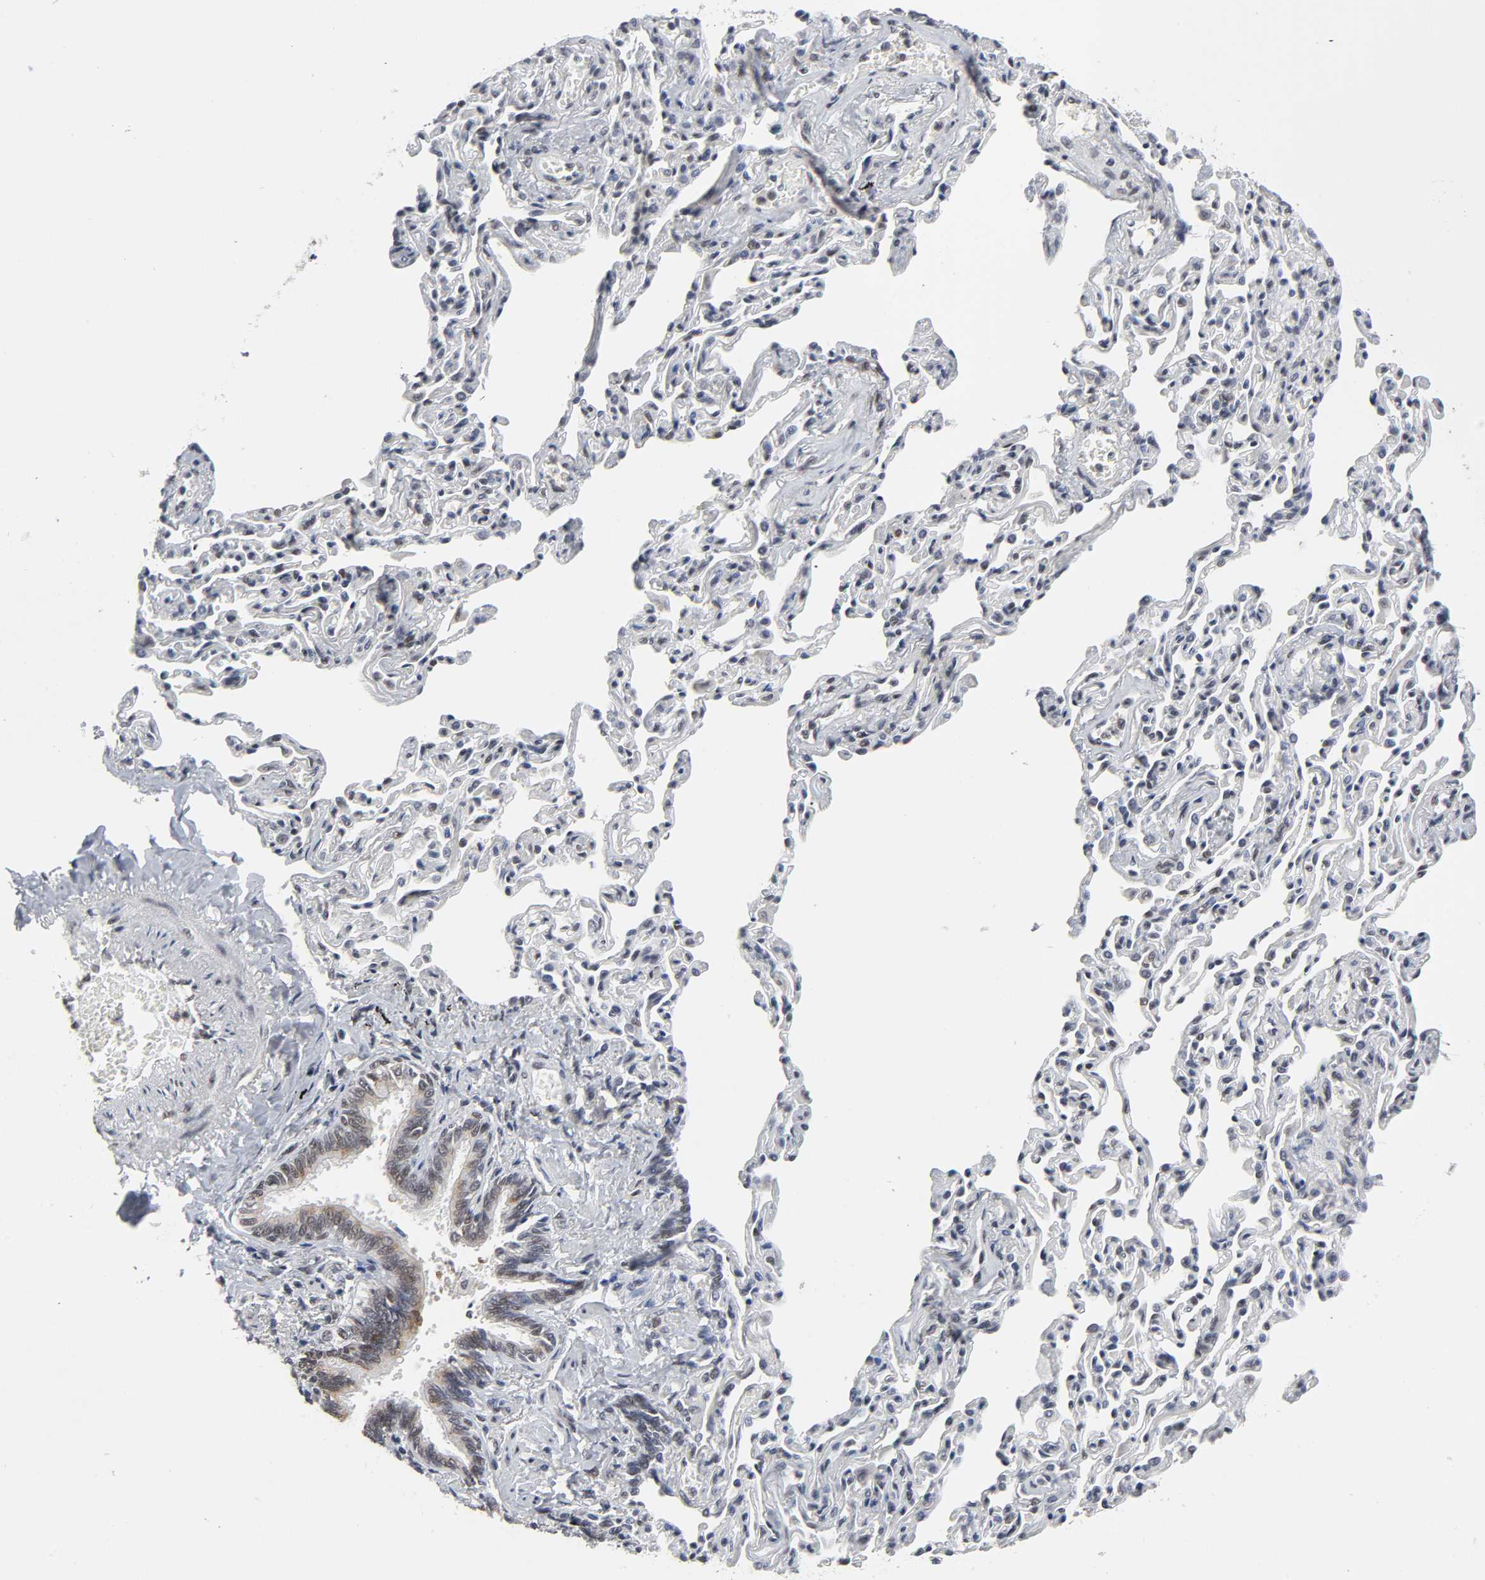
{"staining": {"intensity": "moderate", "quantity": ">75%", "location": "cytoplasmic/membranous,nuclear"}, "tissue": "bronchus", "cell_type": "Respiratory epithelial cells", "image_type": "normal", "snomed": [{"axis": "morphology", "description": "Normal tissue, NOS"}, {"axis": "topography", "description": "Lung"}], "caption": "High-power microscopy captured an immunohistochemistry (IHC) image of normal bronchus, revealing moderate cytoplasmic/membranous,nuclear positivity in approximately >75% of respiratory epithelial cells. Using DAB (brown) and hematoxylin (blue) stains, captured at high magnification using brightfield microscopy.", "gene": "TRIM33", "patient": {"sex": "male", "age": 64}}